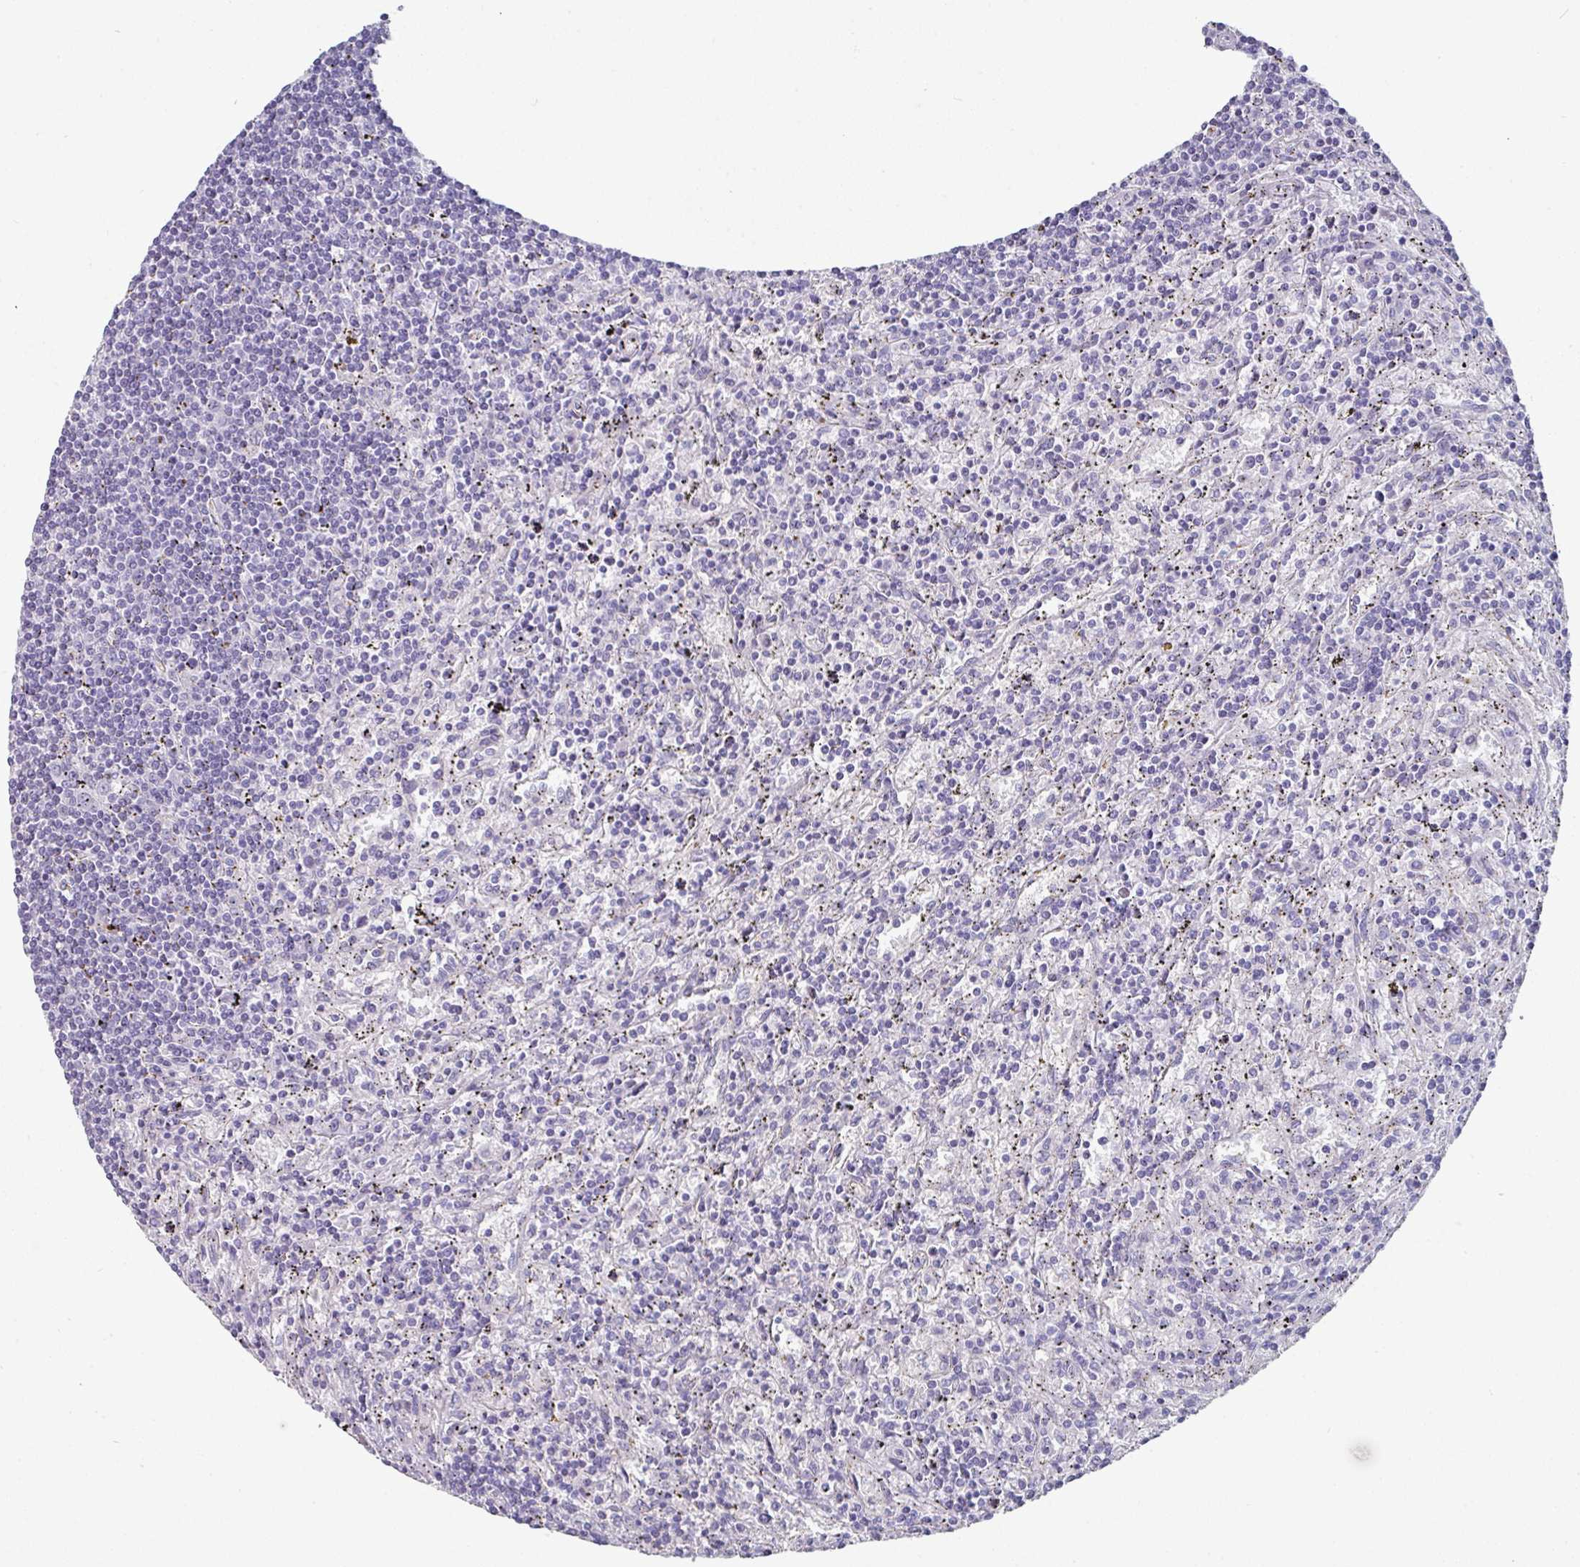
{"staining": {"intensity": "negative", "quantity": "none", "location": "none"}, "tissue": "lymphoma", "cell_type": "Tumor cells", "image_type": "cancer", "snomed": [{"axis": "morphology", "description": "Malignant lymphoma, non-Hodgkin's type, Low grade"}, {"axis": "topography", "description": "Spleen"}], "caption": "Immunohistochemistry (IHC) micrograph of neoplastic tissue: lymphoma stained with DAB (3,3'-diaminobenzidine) displays no significant protein staining in tumor cells. Brightfield microscopy of IHC stained with DAB (brown) and hematoxylin (blue), captured at high magnification.", "gene": "SLC17A7", "patient": {"sex": "male", "age": 76}}